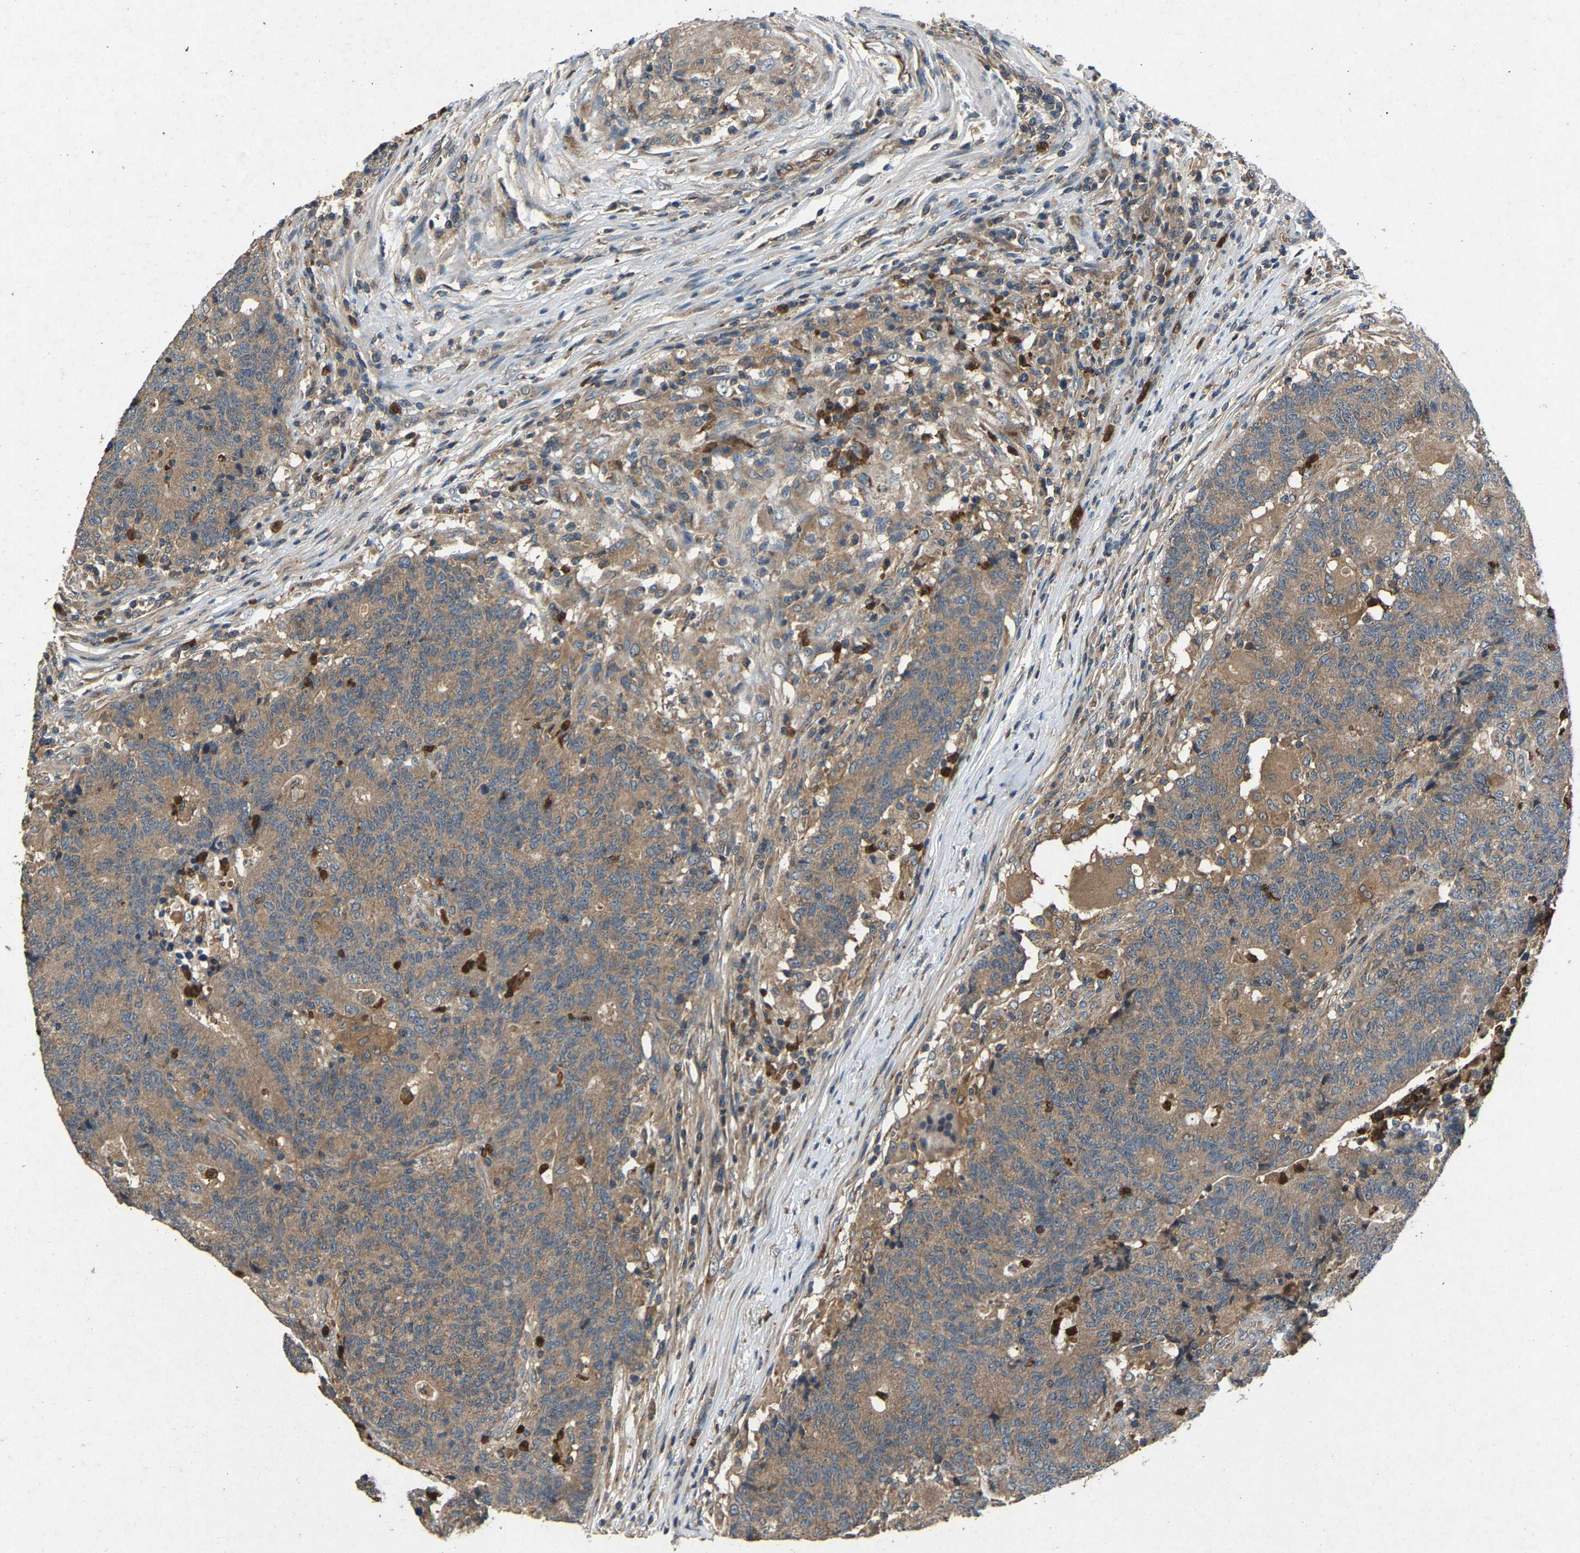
{"staining": {"intensity": "moderate", "quantity": ">75%", "location": "cytoplasmic/membranous"}, "tissue": "colorectal cancer", "cell_type": "Tumor cells", "image_type": "cancer", "snomed": [{"axis": "morphology", "description": "Normal tissue, NOS"}, {"axis": "morphology", "description": "Adenocarcinoma, NOS"}, {"axis": "topography", "description": "Colon"}], "caption": "Immunohistochemical staining of colorectal cancer (adenocarcinoma) reveals medium levels of moderate cytoplasmic/membranous positivity in approximately >75% of tumor cells.", "gene": "PPID", "patient": {"sex": "female", "age": 75}}